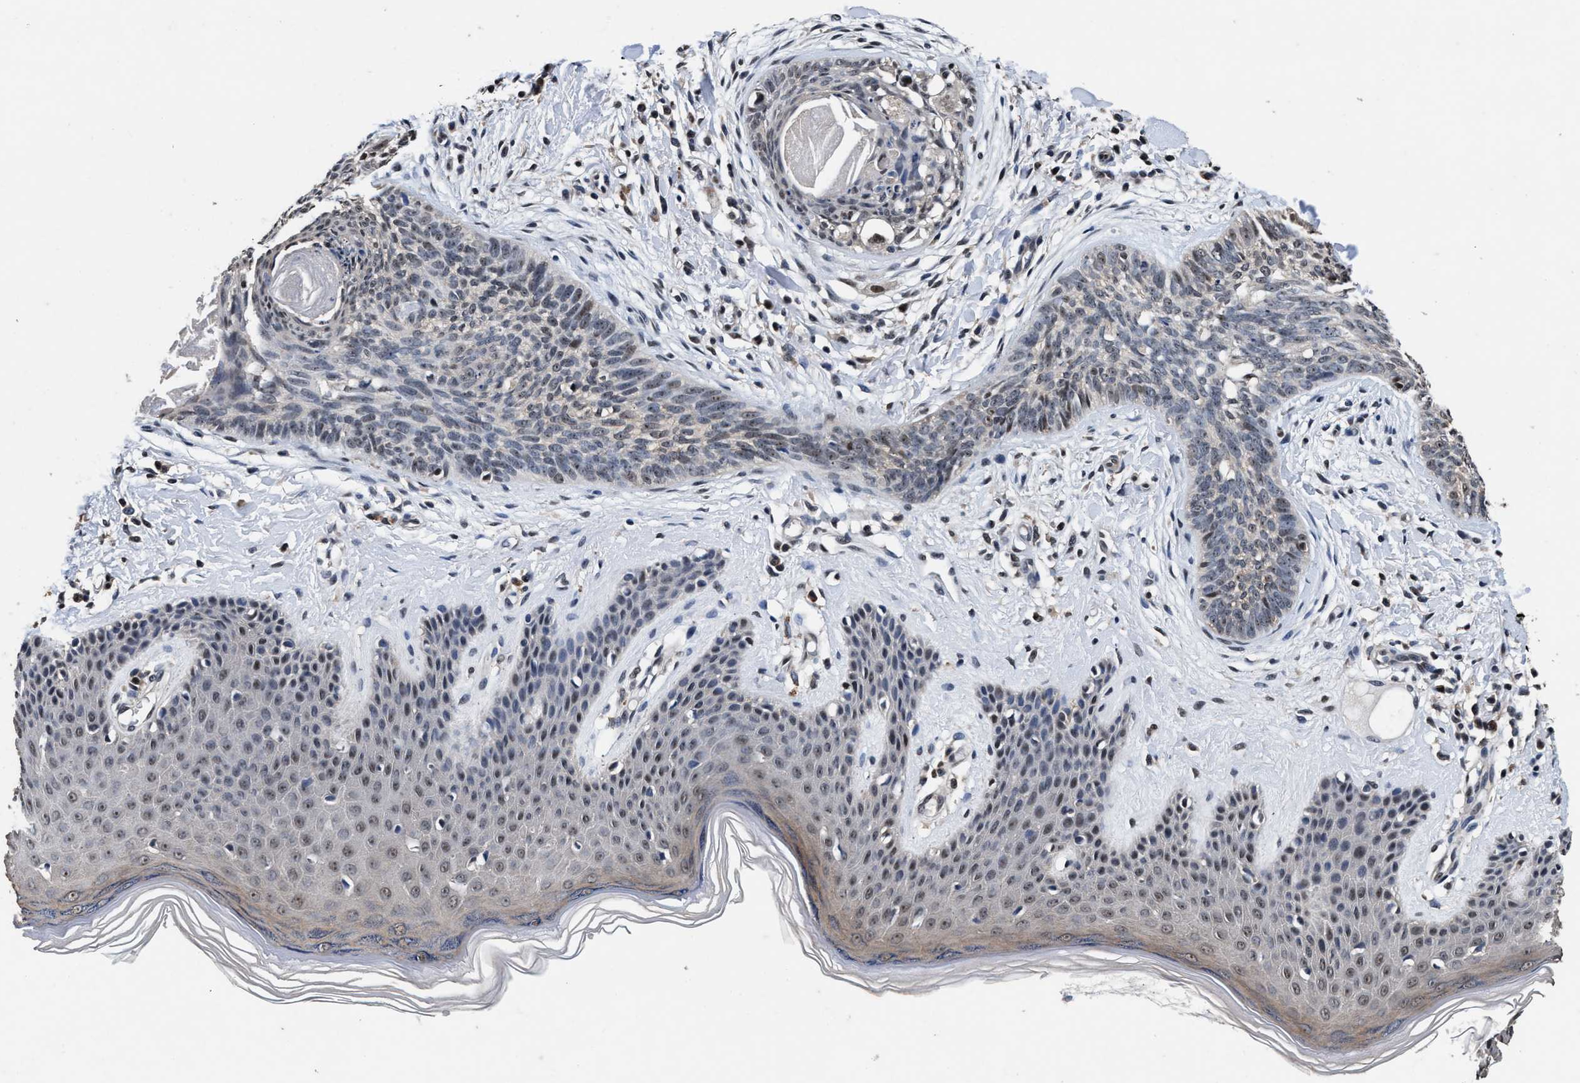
{"staining": {"intensity": "weak", "quantity": "25%-75%", "location": "nuclear"}, "tissue": "skin cancer", "cell_type": "Tumor cells", "image_type": "cancer", "snomed": [{"axis": "morphology", "description": "Basal cell carcinoma"}, {"axis": "topography", "description": "Skin"}], "caption": "Tumor cells display weak nuclear expression in about 25%-75% of cells in skin cancer (basal cell carcinoma).", "gene": "USP16", "patient": {"sex": "female", "age": 59}}